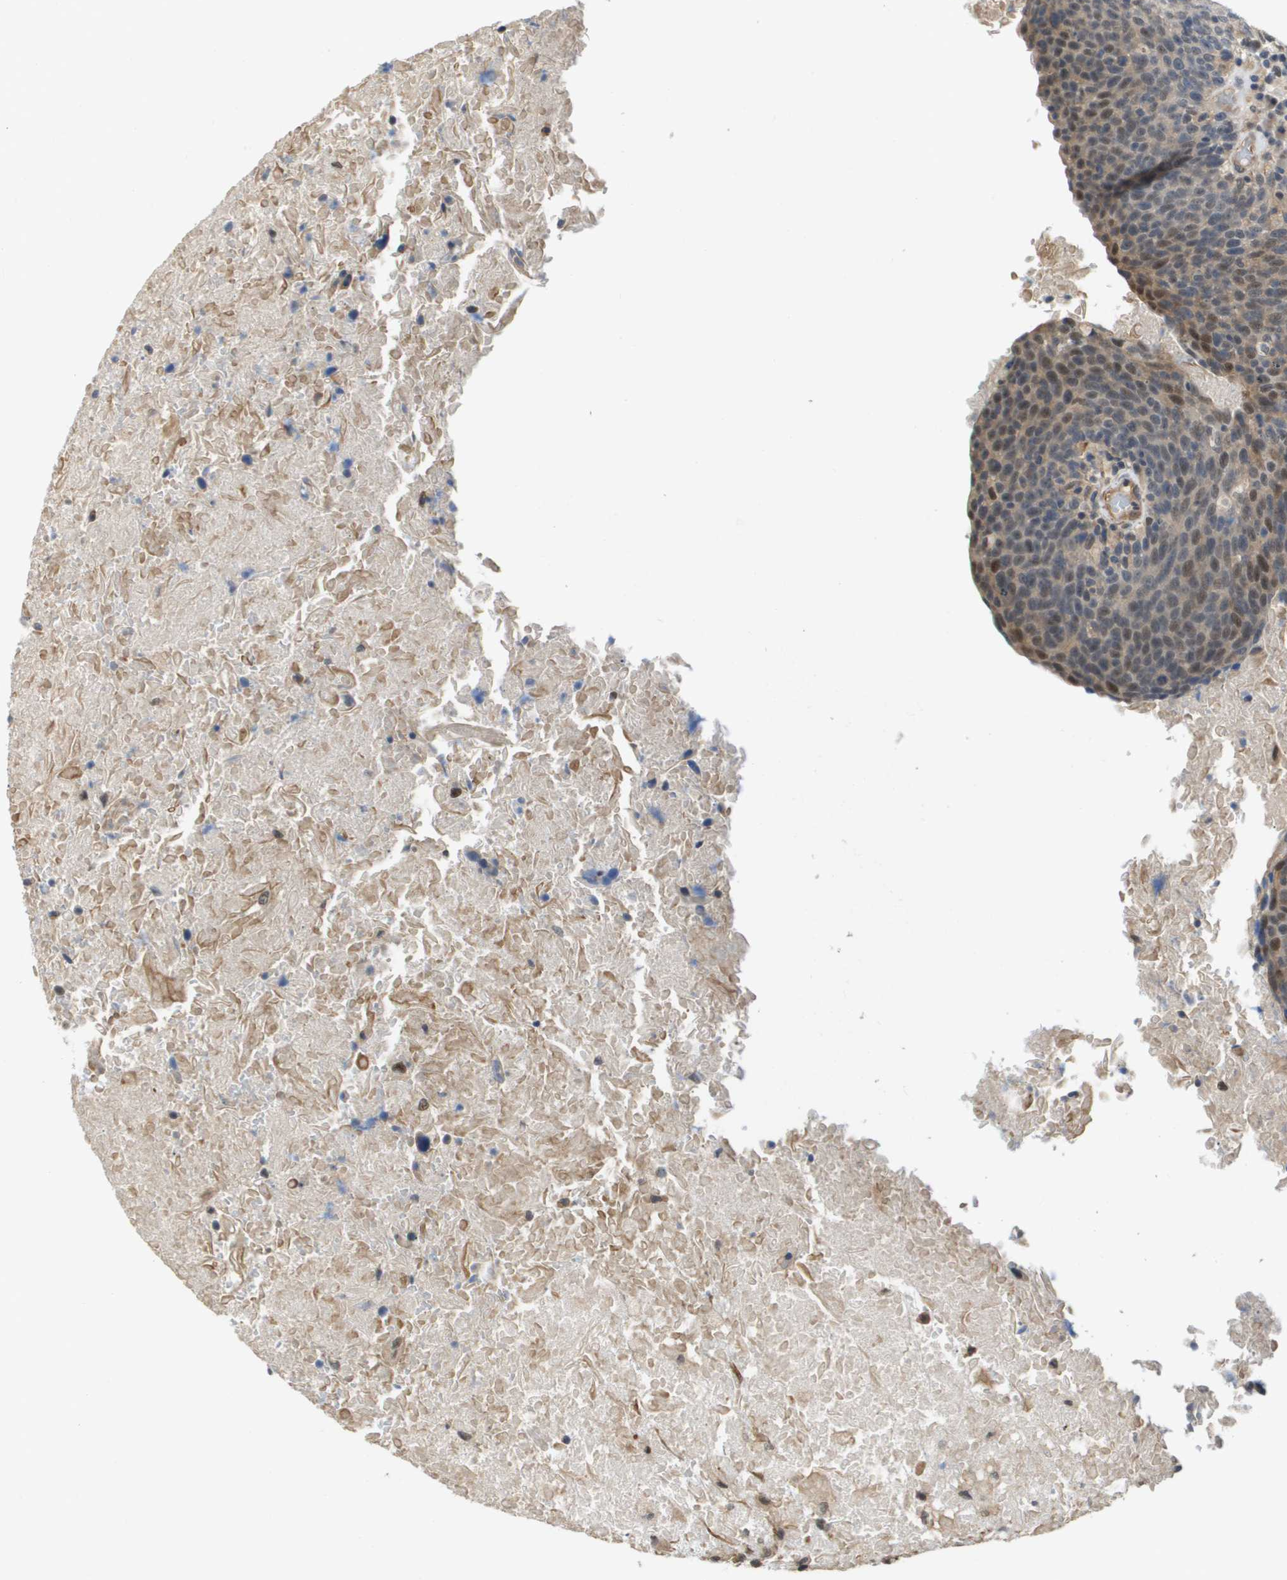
{"staining": {"intensity": "weak", "quantity": "<25%", "location": "cytoplasmic/membranous,nuclear"}, "tissue": "head and neck cancer", "cell_type": "Tumor cells", "image_type": "cancer", "snomed": [{"axis": "morphology", "description": "Squamous cell carcinoma, NOS"}, {"axis": "morphology", "description": "Squamous cell carcinoma, metastatic, NOS"}, {"axis": "topography", "description": "Lymph node"}, {"axis": "topography", "description": "Head-Neck"}], "caption": "Micrograph shows no protein expression in tumor cells of metastatic squamous cell carcinoma (head and neck) tissue.", "gene": "RNF112", "patient": {"sex": "male", "age": 62}}